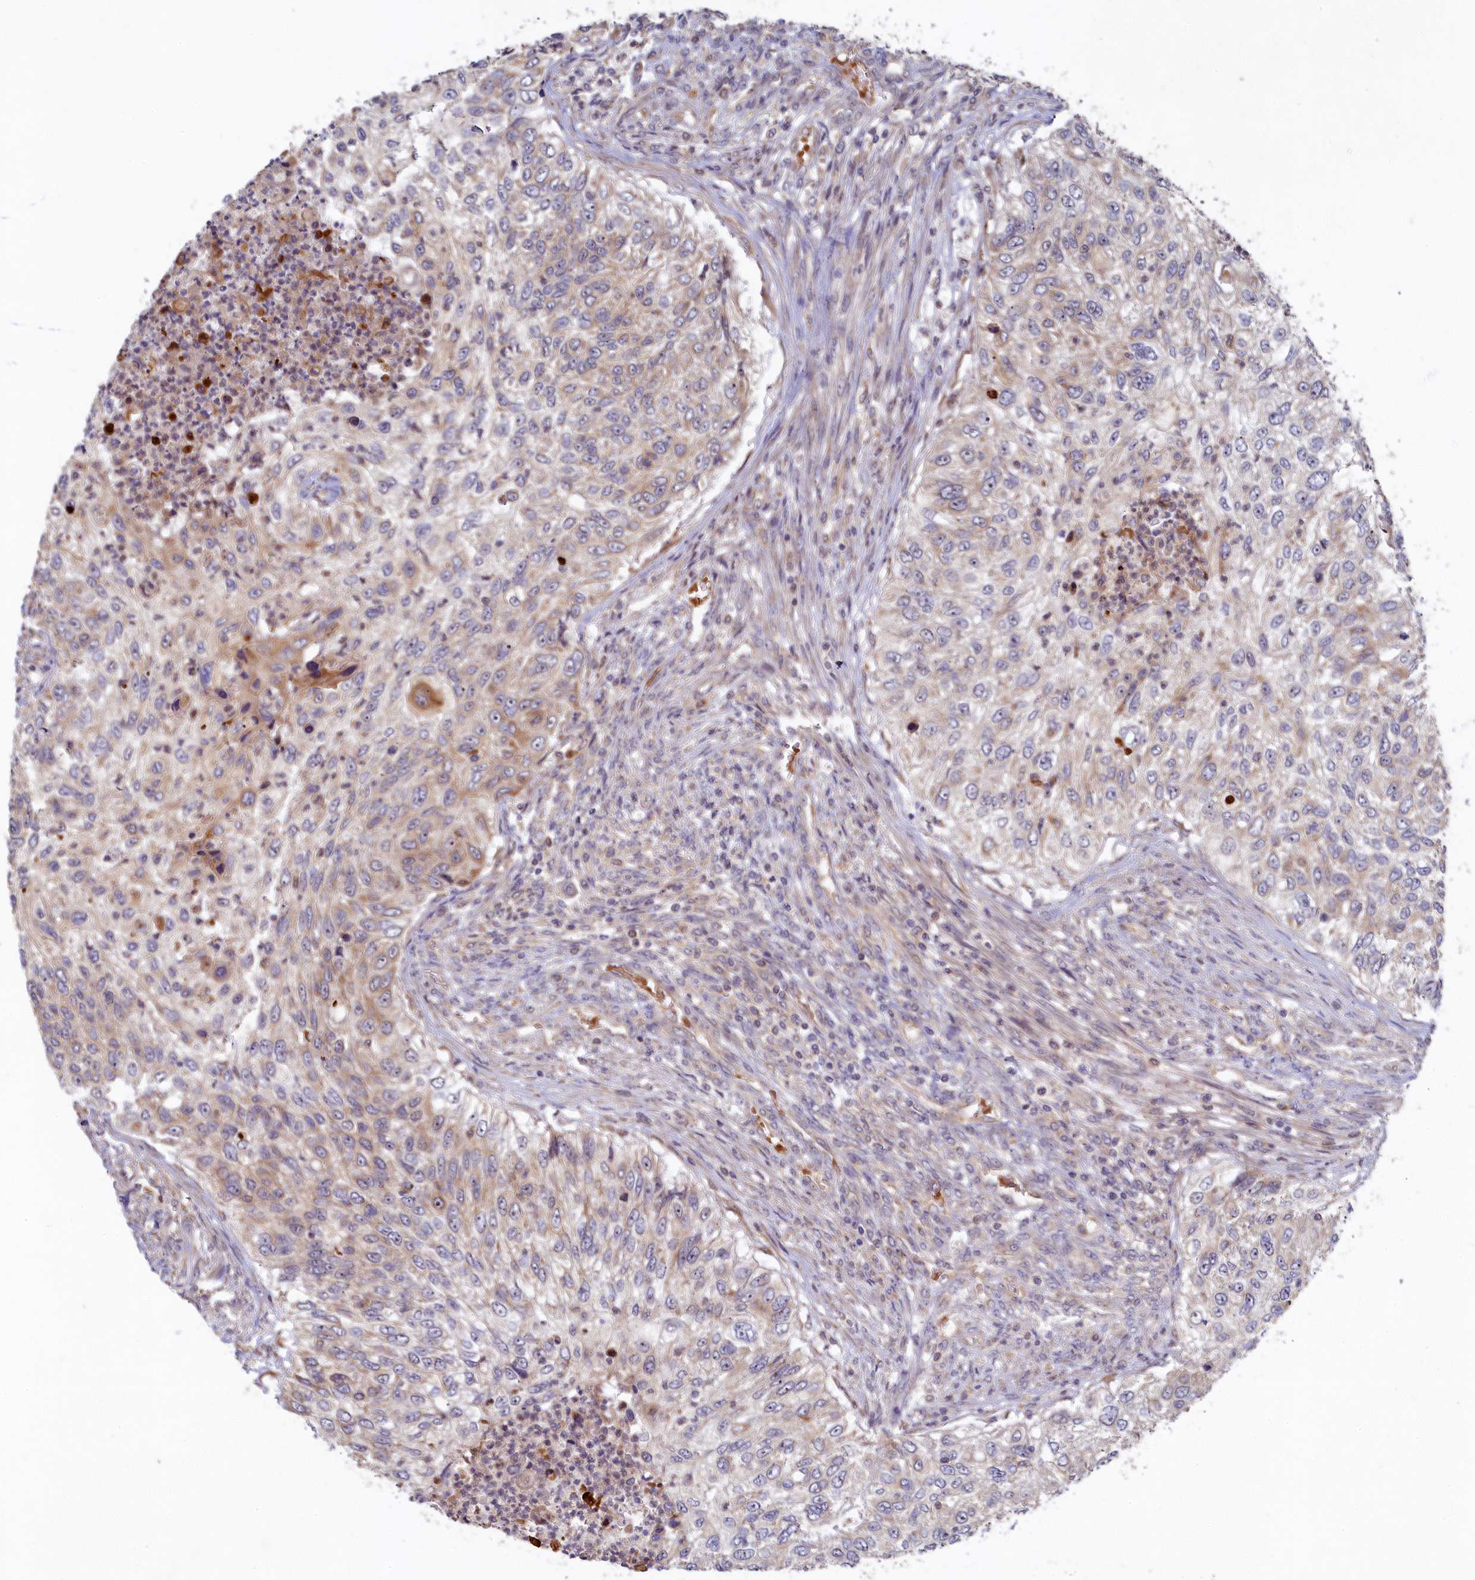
{"staining": {"intensity": "weak", "quantity": "25%-75%", "location": "cytoplasmic/membranous"}, "tissue": "urothelial cancer", "cell_type": "Tumor cells", "image_type": "cancer", "snomed": [{"axis": "morphology", "description": "Urothelial carcinoma, High grade"}, {"axis": "topography", "description": "Urinary bladder"}], "caption": "Protein expression analysis of urothelial carcinoma (high-grade) reveals weak cytoplasmic/membranous expression in about 25%-75% of tumor cells.", "gene": "CEP20", "patient": {"sex": "female", "age": 60}}